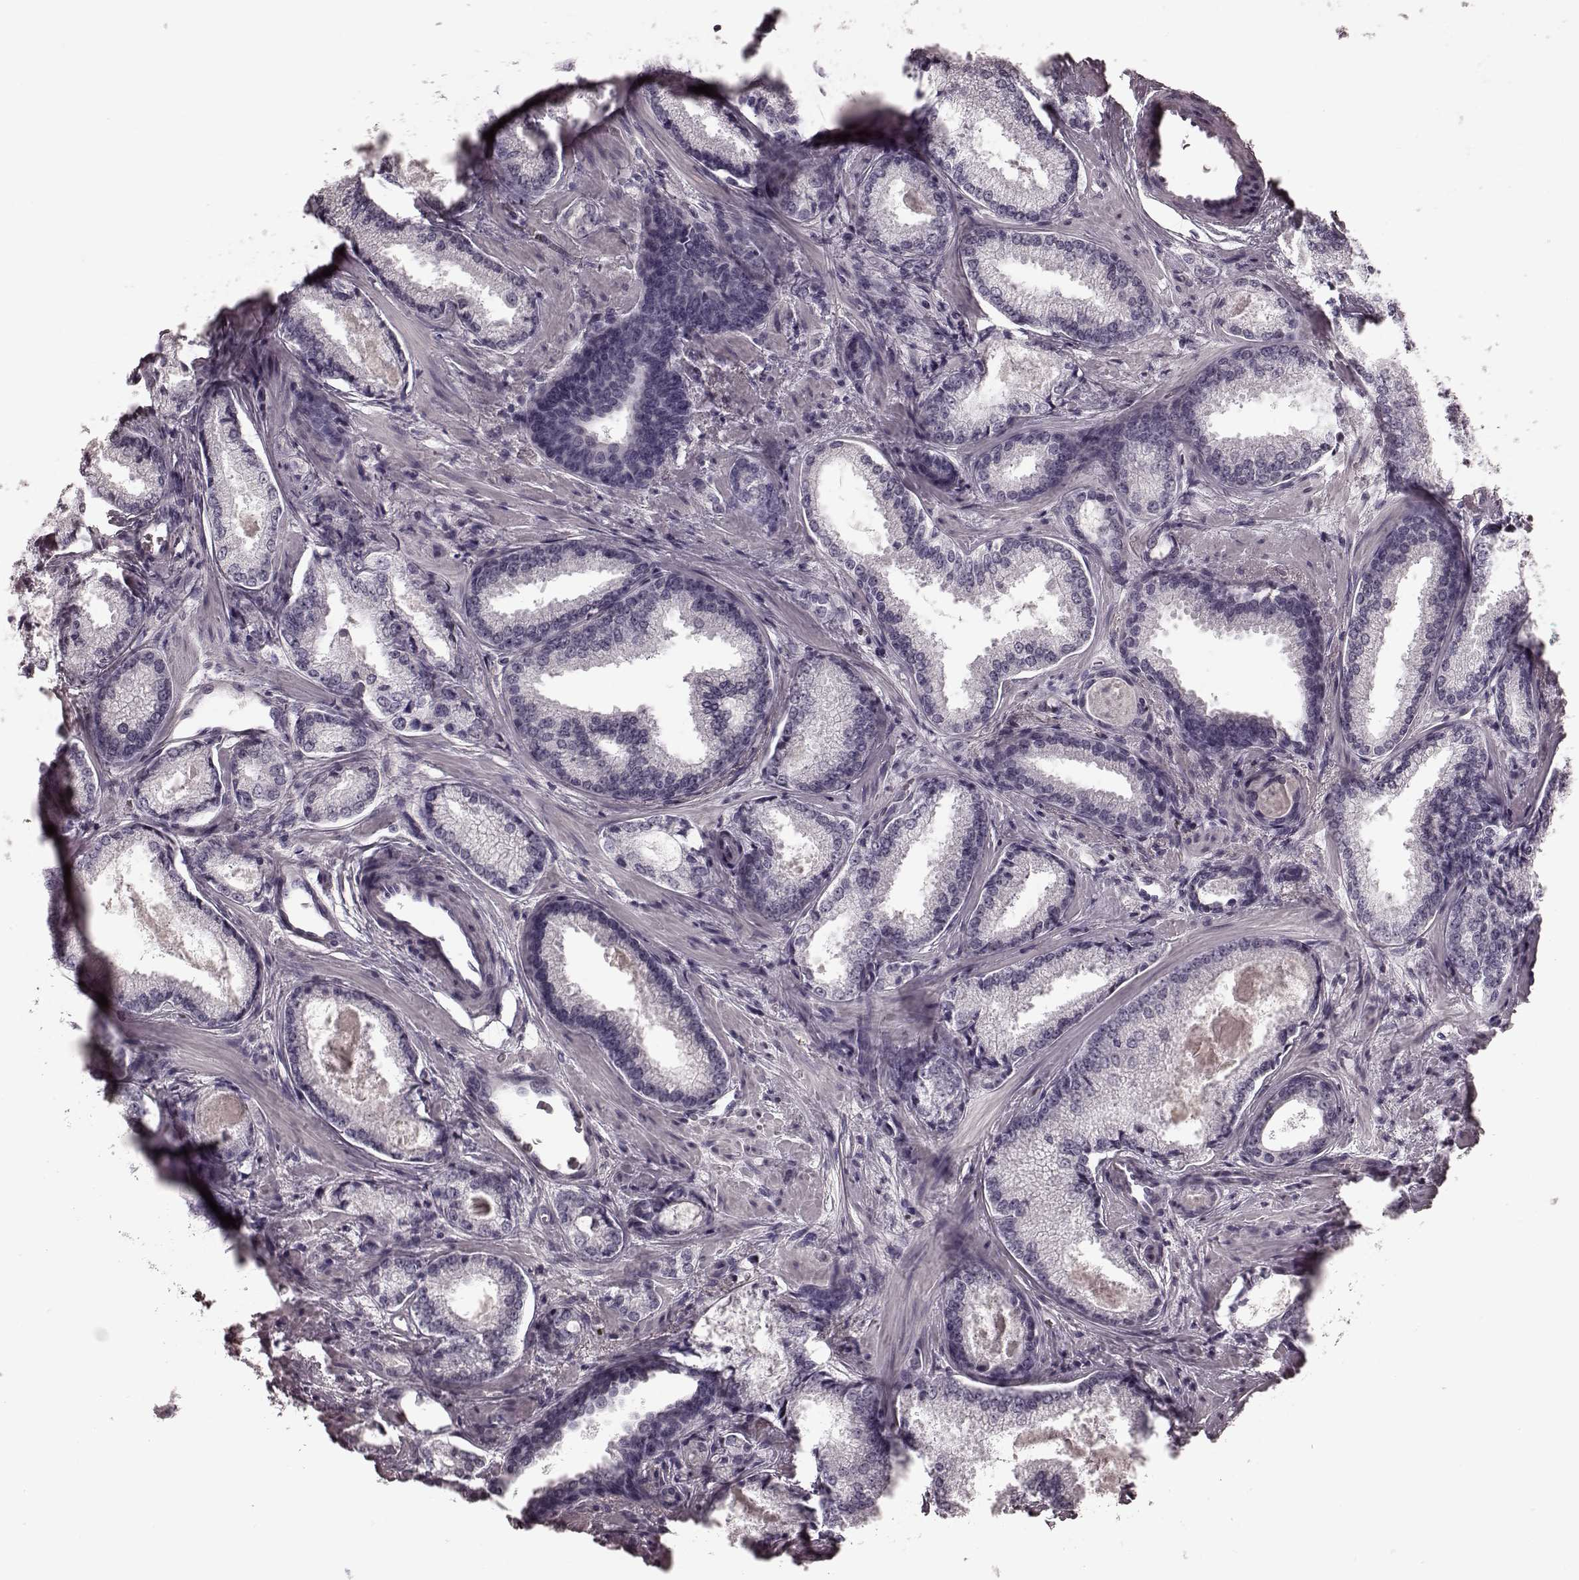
{"staining": {"intensity": "negative", "quantity": "none", "location": "none"}, "tissue": "prostate cancer", "cell_type": "Tumor cells", "image_type": "cancer", "snomed": [{"axis": "morphology", "description": "Adenocarcinoma, Low grade"}, {"axis": "topography", "description": "Prostate"}], "caption": "Tumor cells are negative for protein expression in human prostate adenocarcinoma (low-grade). (Brightfield microscopy of DAB IHC at high magnification).", "gene": "TRPM1", "patient": {"sex": "male", "age": 56}}